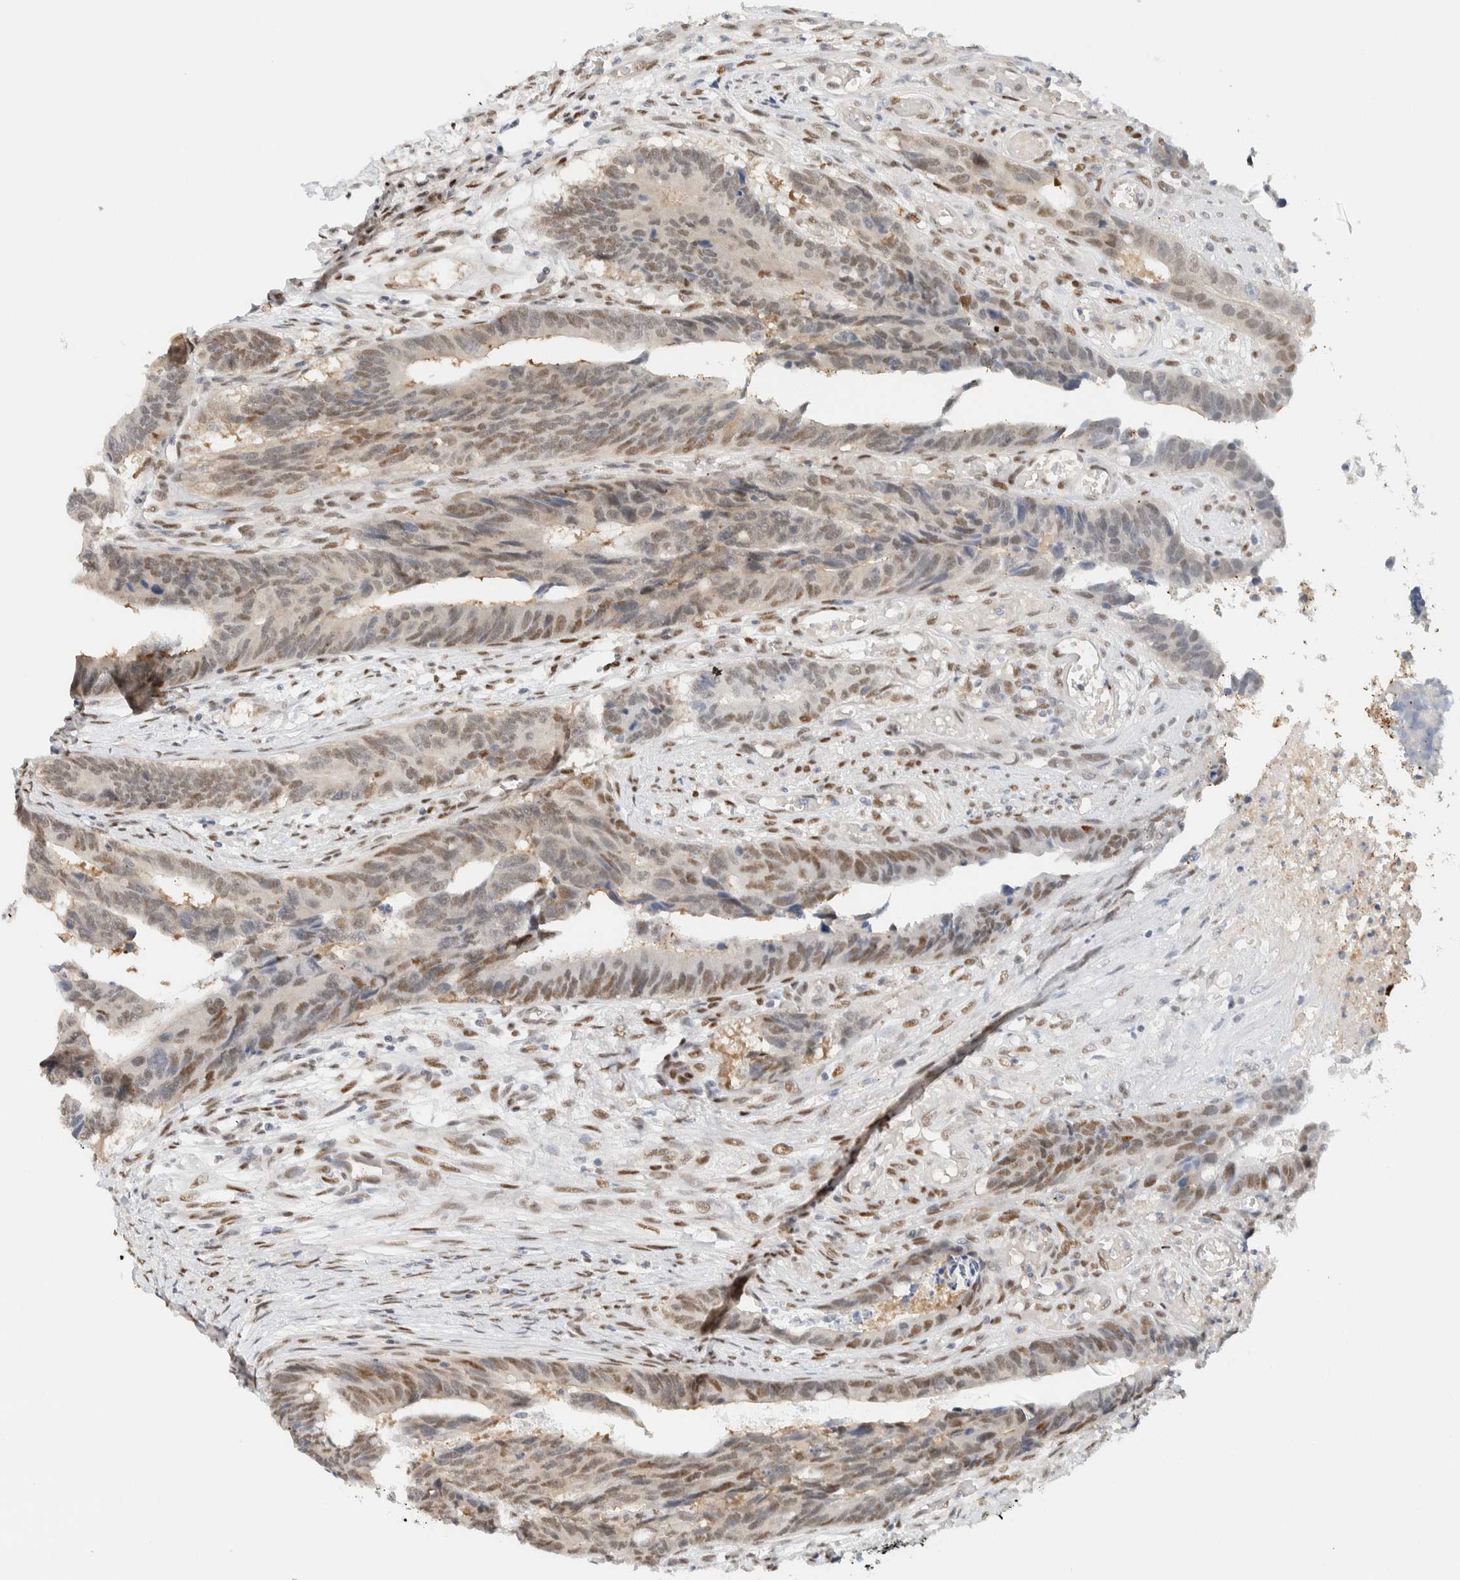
{"staining": {"intensity": "moderate", "quantity": "25%-75%", "location": "nuclear"}, "tissue": "colorectal cancer", "cell_type": "Tumor cells", "image_type": "cancer", "snomed": [{"axis": "morphology", "description": "Adenocarcinoma, NOS"}, {"axis": "topography", "description": "Rectum"}], "caption": "Adenocarcinoma (colorectal) stained for a protein (brown) demonstrates moderate nuclear positive positivity in about 25%-75% of tumor cells.", "gene": "ZNF683", "patient": {"sex": "male", "age": 84}}